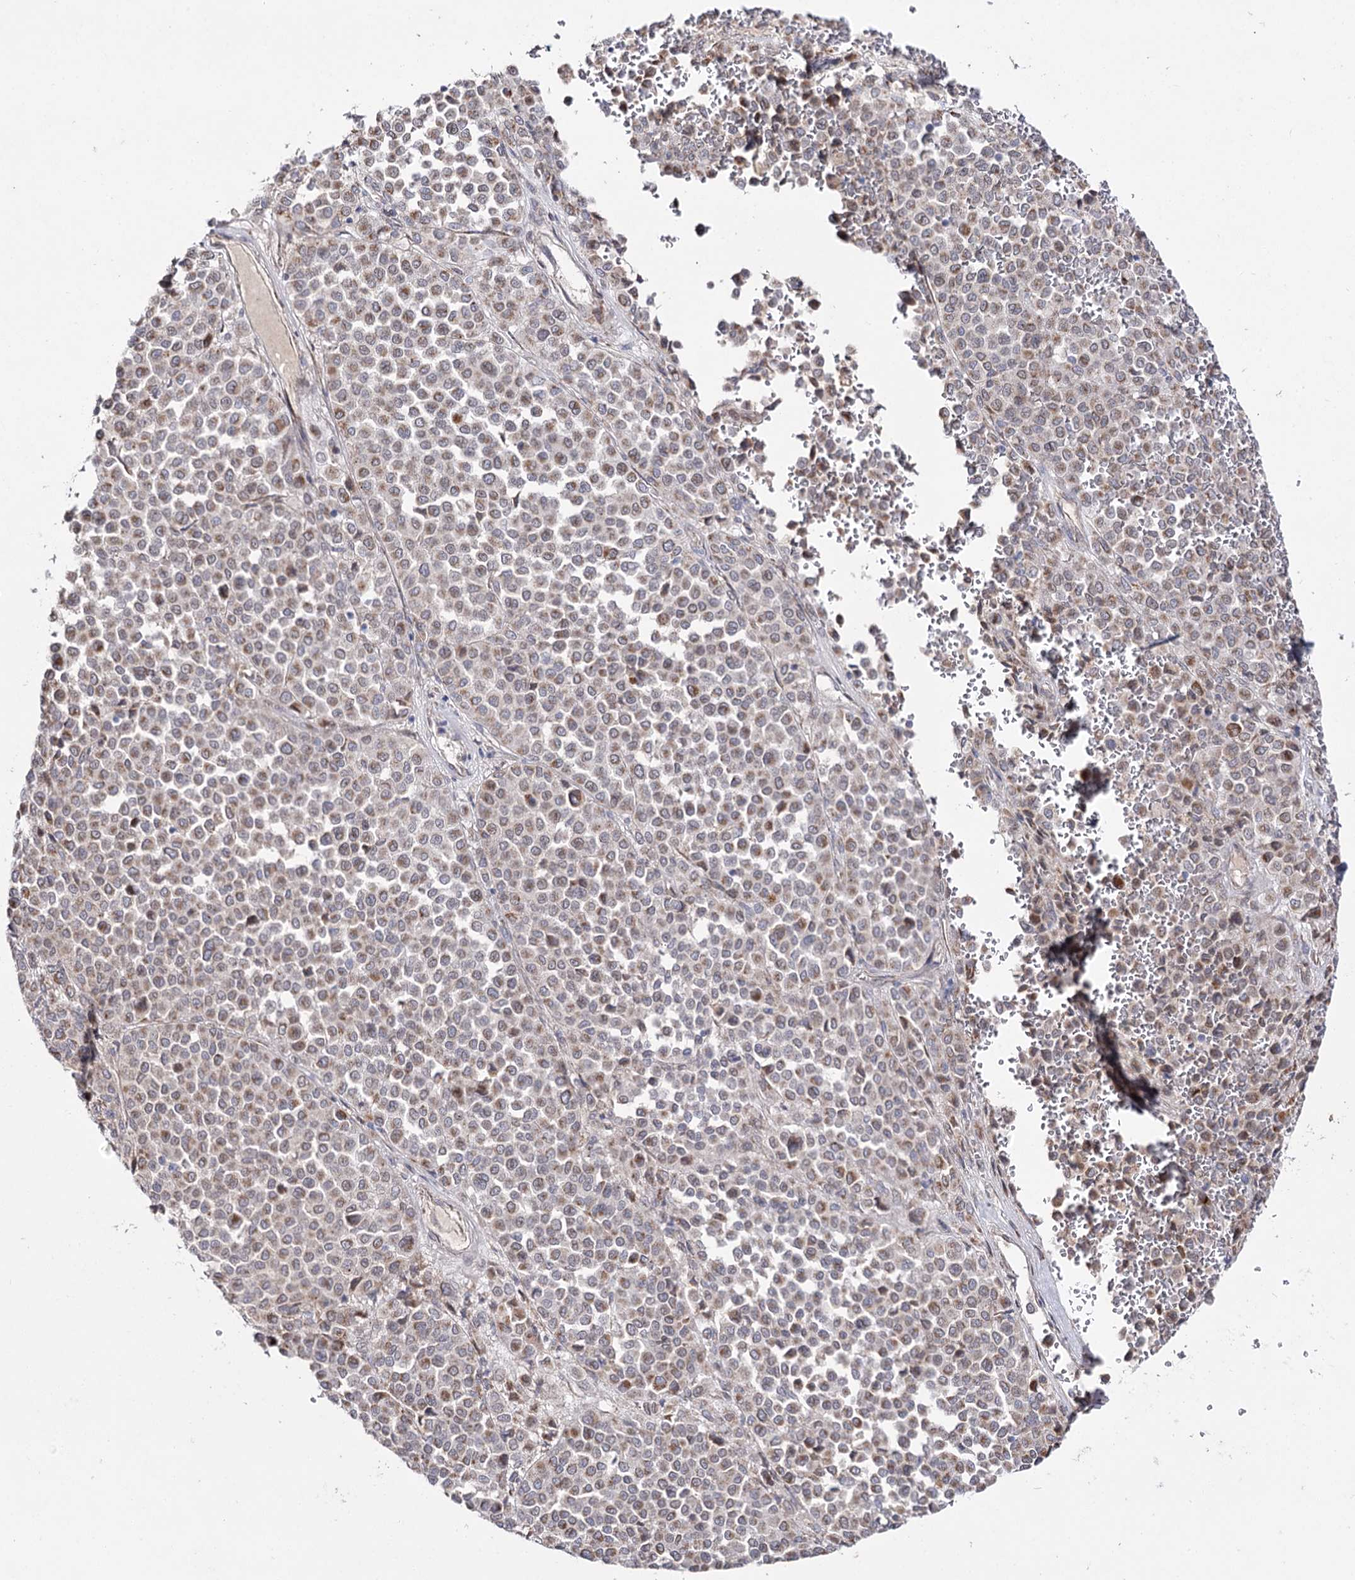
{"staining": {"intensity": "weak", "quantity": "25%-75%", "location": "cytoplasmic/membranous"}, "tissue": "melanoma", "cell_type": "Tumor cells", "image_type": "cancer", "snomed": [{"axis": "morphology", "description": "Malignant melanoma, Metastatic site"}, {"axis": "topography", "description": "Pancreas"}], "caption": "Melanoma tissue displays weak cytoplasmic/membranous expression in approximately 25%-75% of tumor cells, visualized by immunohistochemistry.", "gene": "C11orf80", "patient": {"sex": "female", "age": 30}}